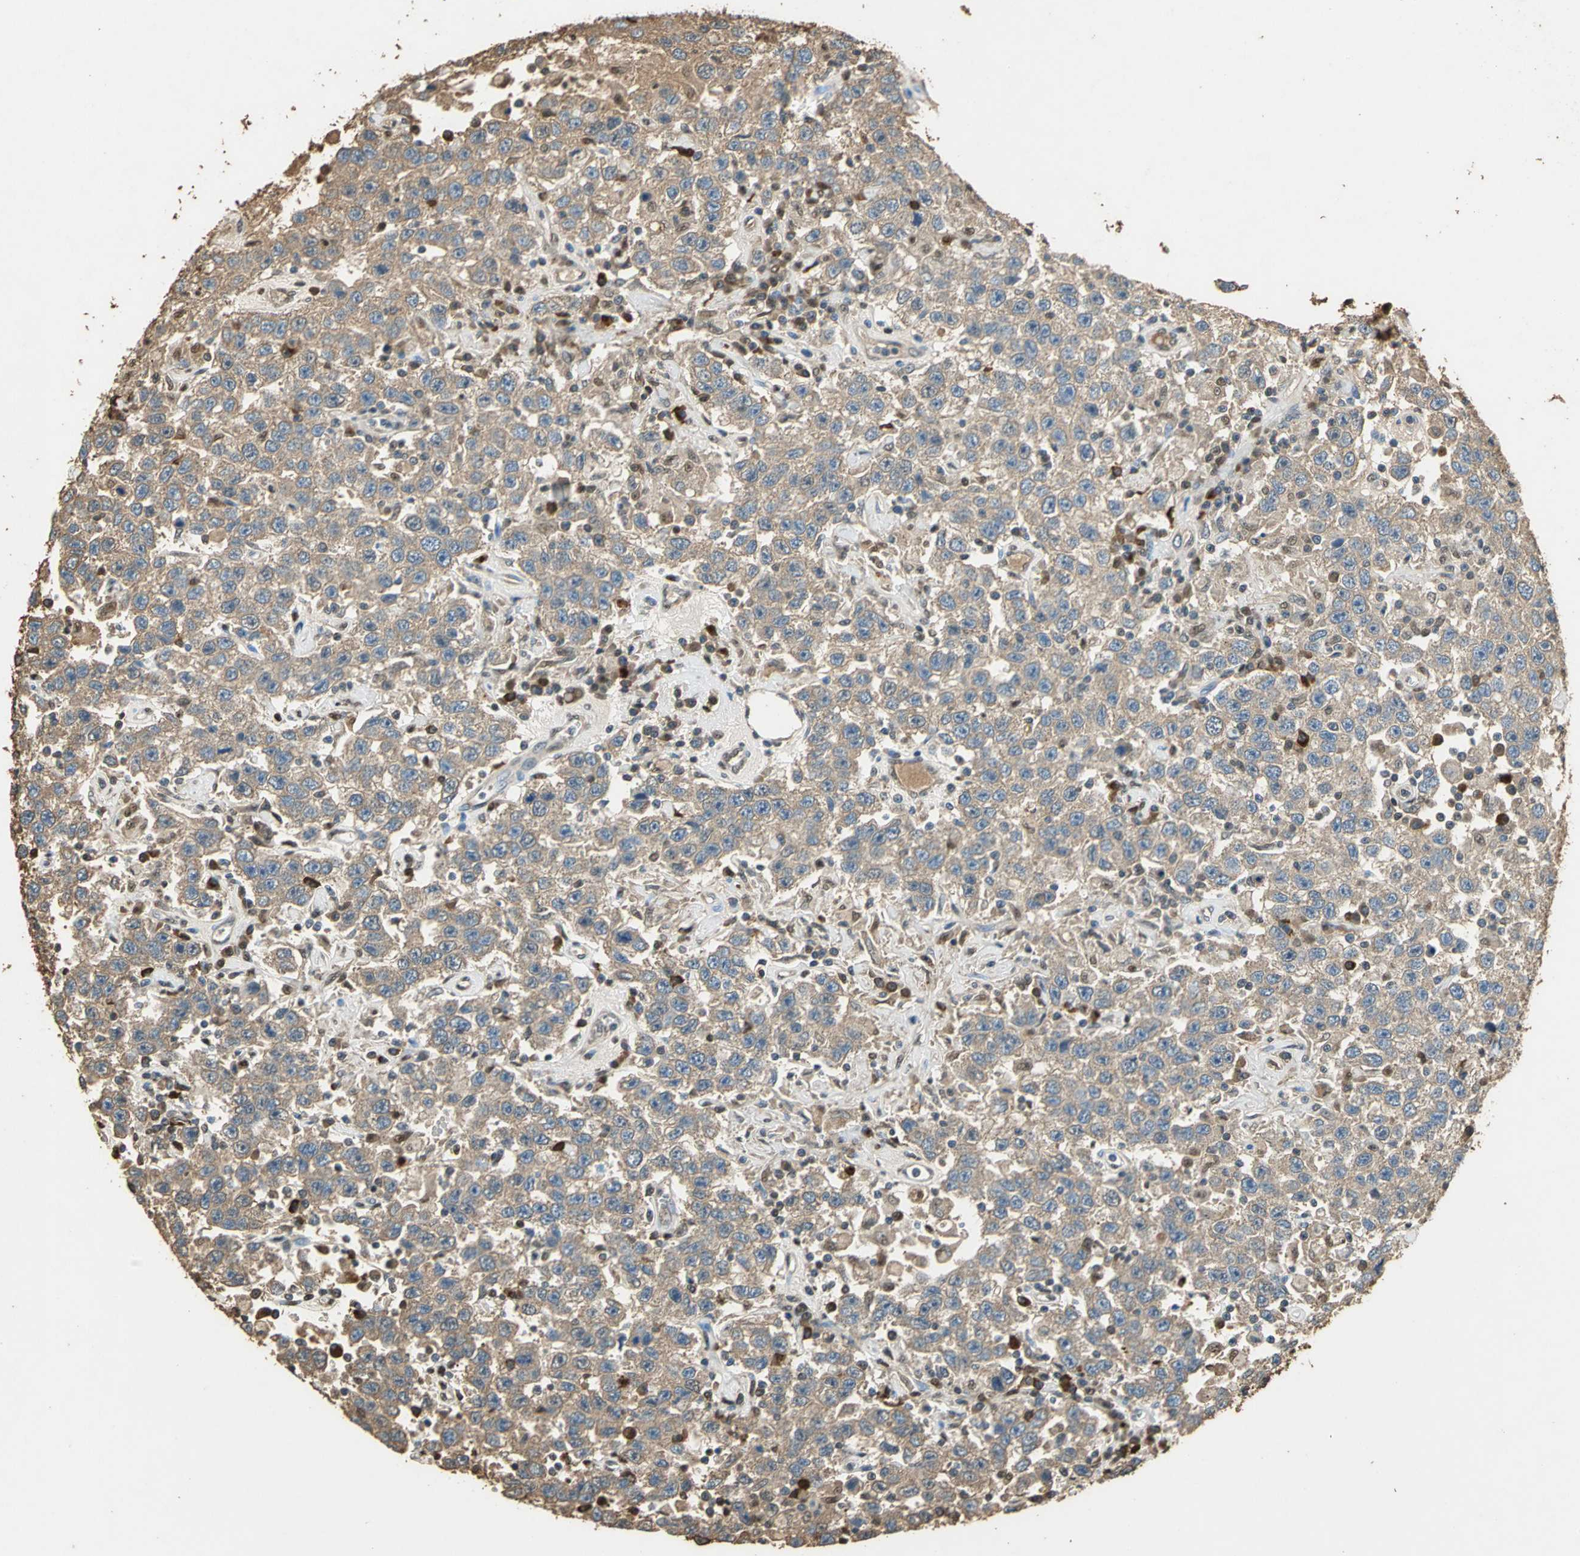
{"staining": {"intensity": "moderate", "quantity": ">75%", "location": "cytoplasmic/membranous"}, "tissue": "testis cancer", "cell_type": "Tumor cells", "image_type": "cancer", "snomed": [{"axis": "morphology", "description": "Seminoma, NOS"}, {"axis": "topography", "description": "Testis"}], "caption": "Tumor cells display medium levels of moderate cytoplasmic/membranous staining in approximately >75% of cells in seminoma (testis).", "gene": "GAPDH", "patient": {"sex": "male", "age": 41}}